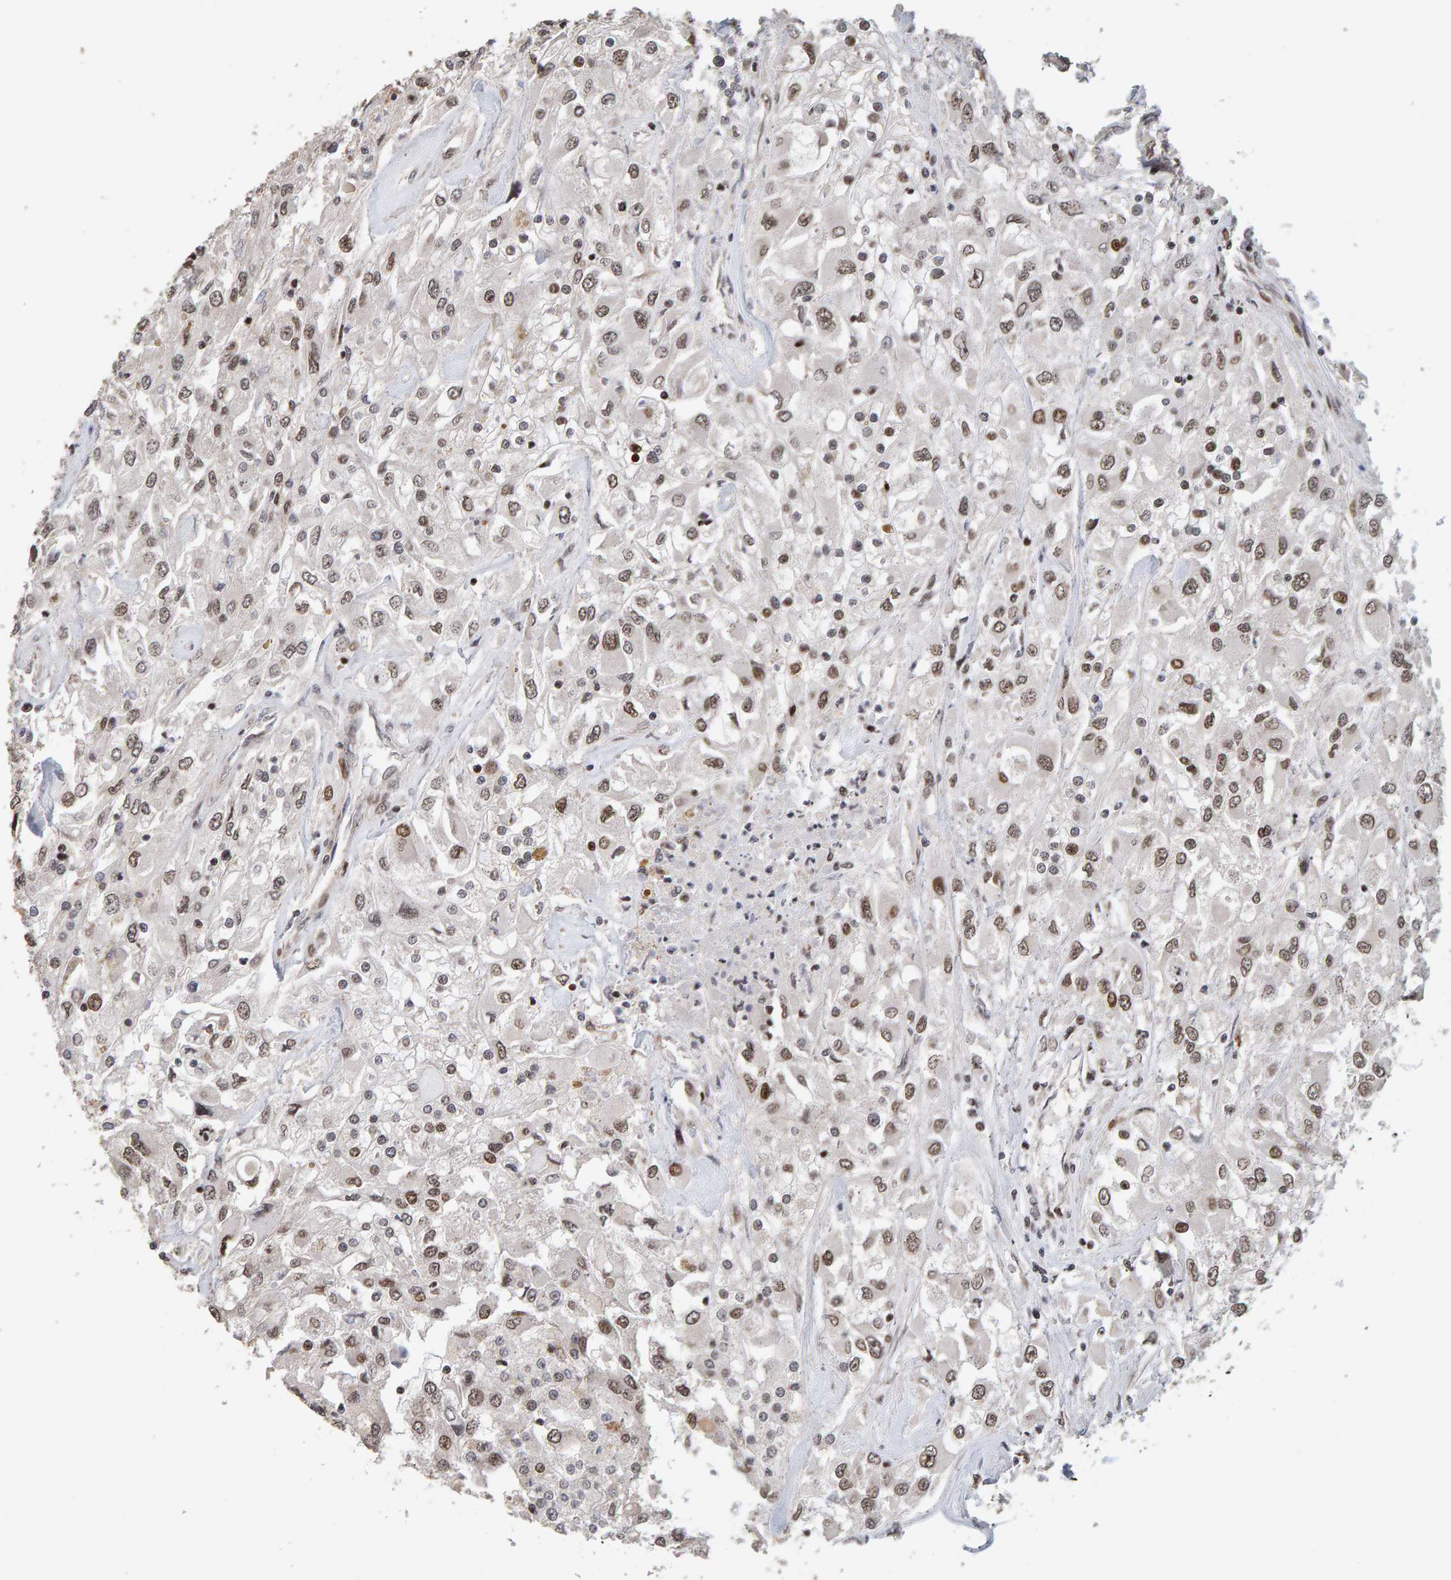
{"staining": {"intensity": "moderate", "quantity": ">75%", "location": "nuclear"}, "tissue": "renal cancer", "cell_type": "Tumor cells", "image_type": "cancer", "snomed": [{"axis": "morphology", "description": "Adenocarcinoma, NOS"}, {"axis": "topography", "description": "Kidney"}], "caption": "DAB (3,3'-diaminobenzidine) immunohistochemical staining of human renal adenocarcinoma demonstrates moderate nuclear protein positivity in approximately >75% of tumor cells.", "gene": "CHD4", "patient": {"sex": "female", "age": 52}}